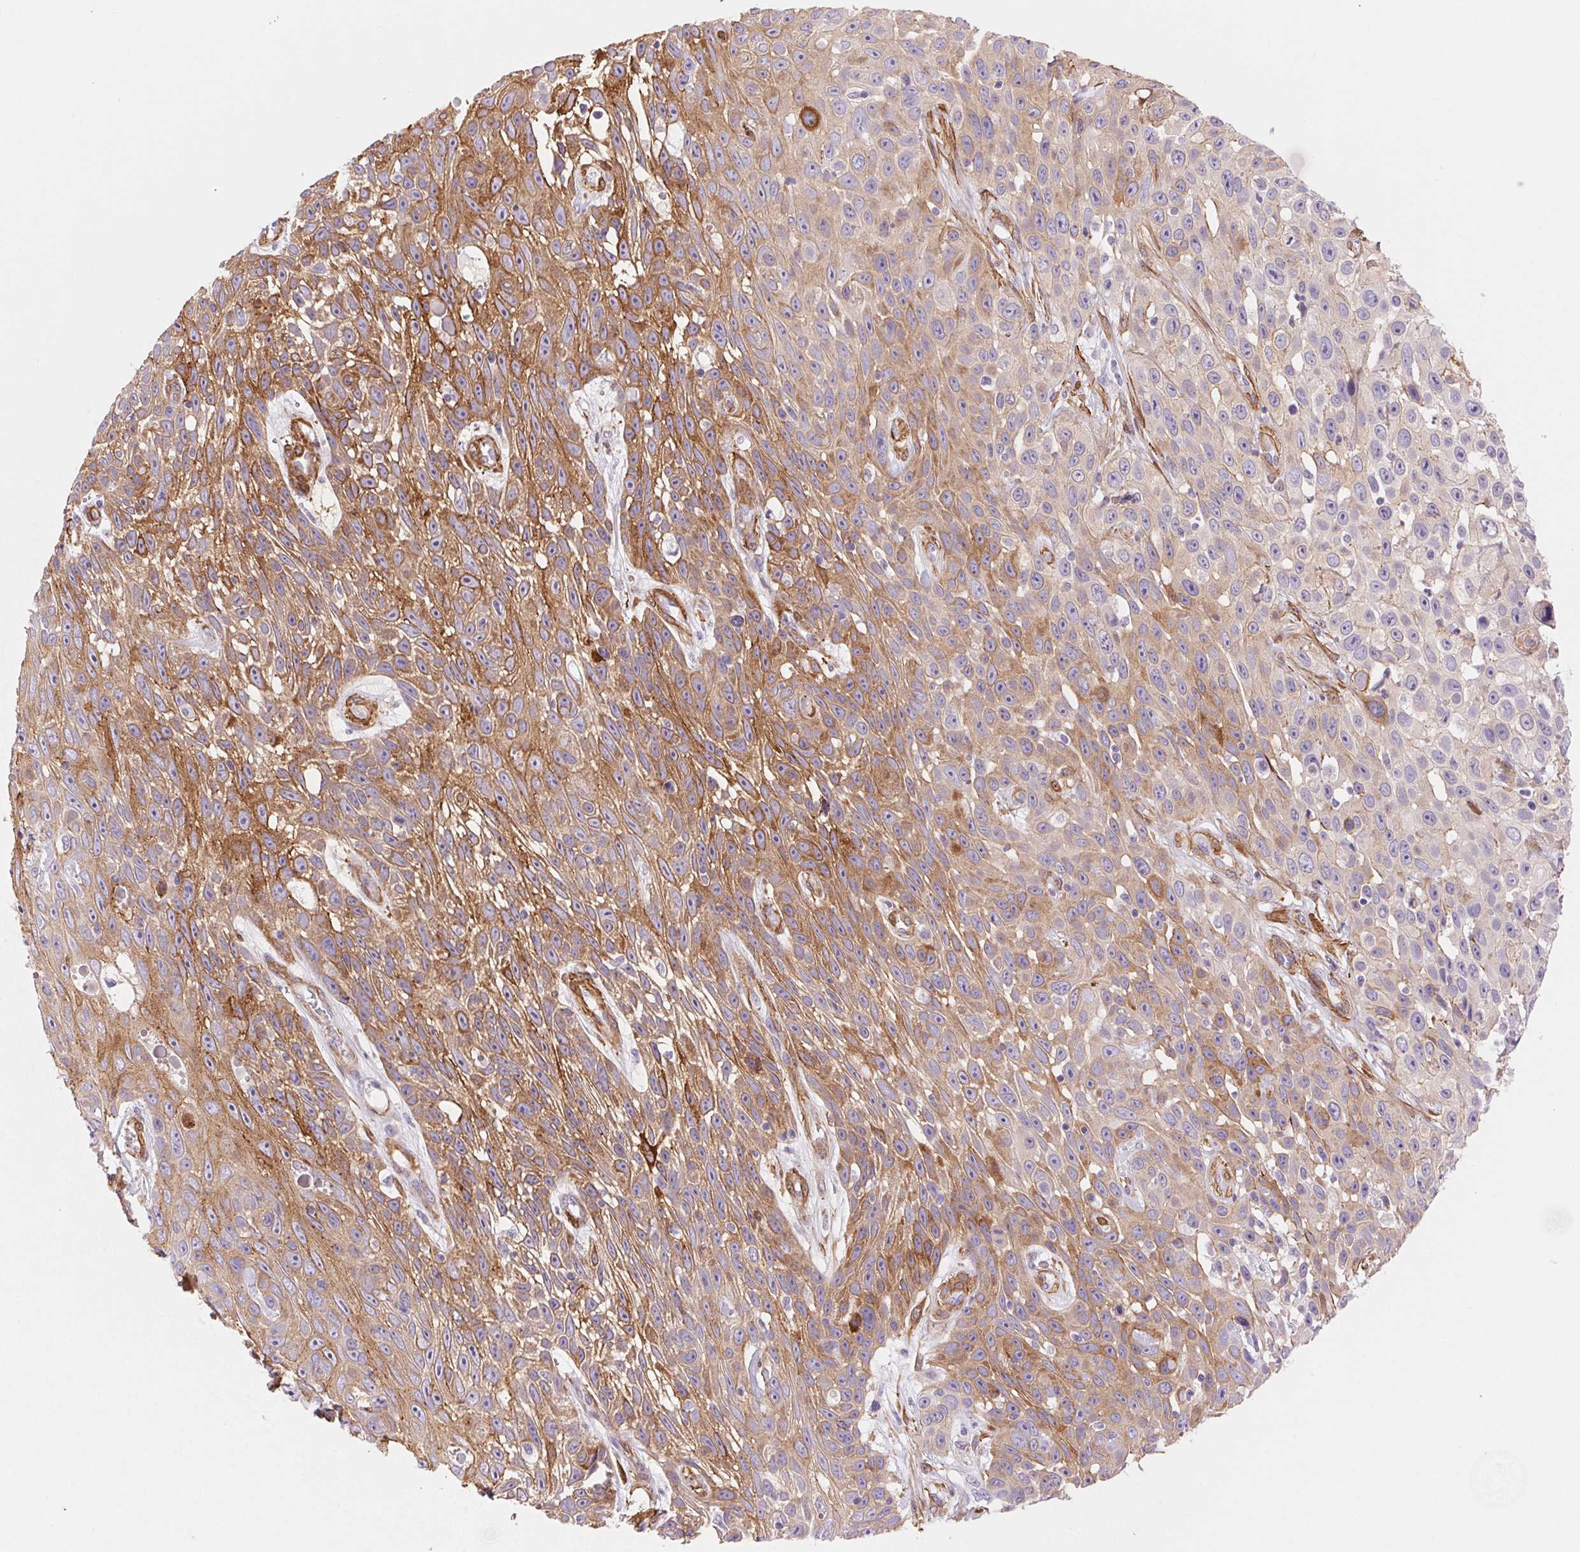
{"staining": {"intensity": "moderate", "quantity": ">75%", "location": "cytoplasmic/membranous"}, "tissue": "skin cancer", "cell_type": "Tumor cells", "image_type": "cancer", "snomed": [{"axis": "morphology", "description": "Squamous cell carcinoma, NOS"}, {"axis": "topography", "description": "Skin"}], "caption": "Human skin squamous cell carcinoma stained with a protein marker shows moderate staining in tumor cells.", "gene": "GPX8", "patient": {"sex": "male", "age": 82}}